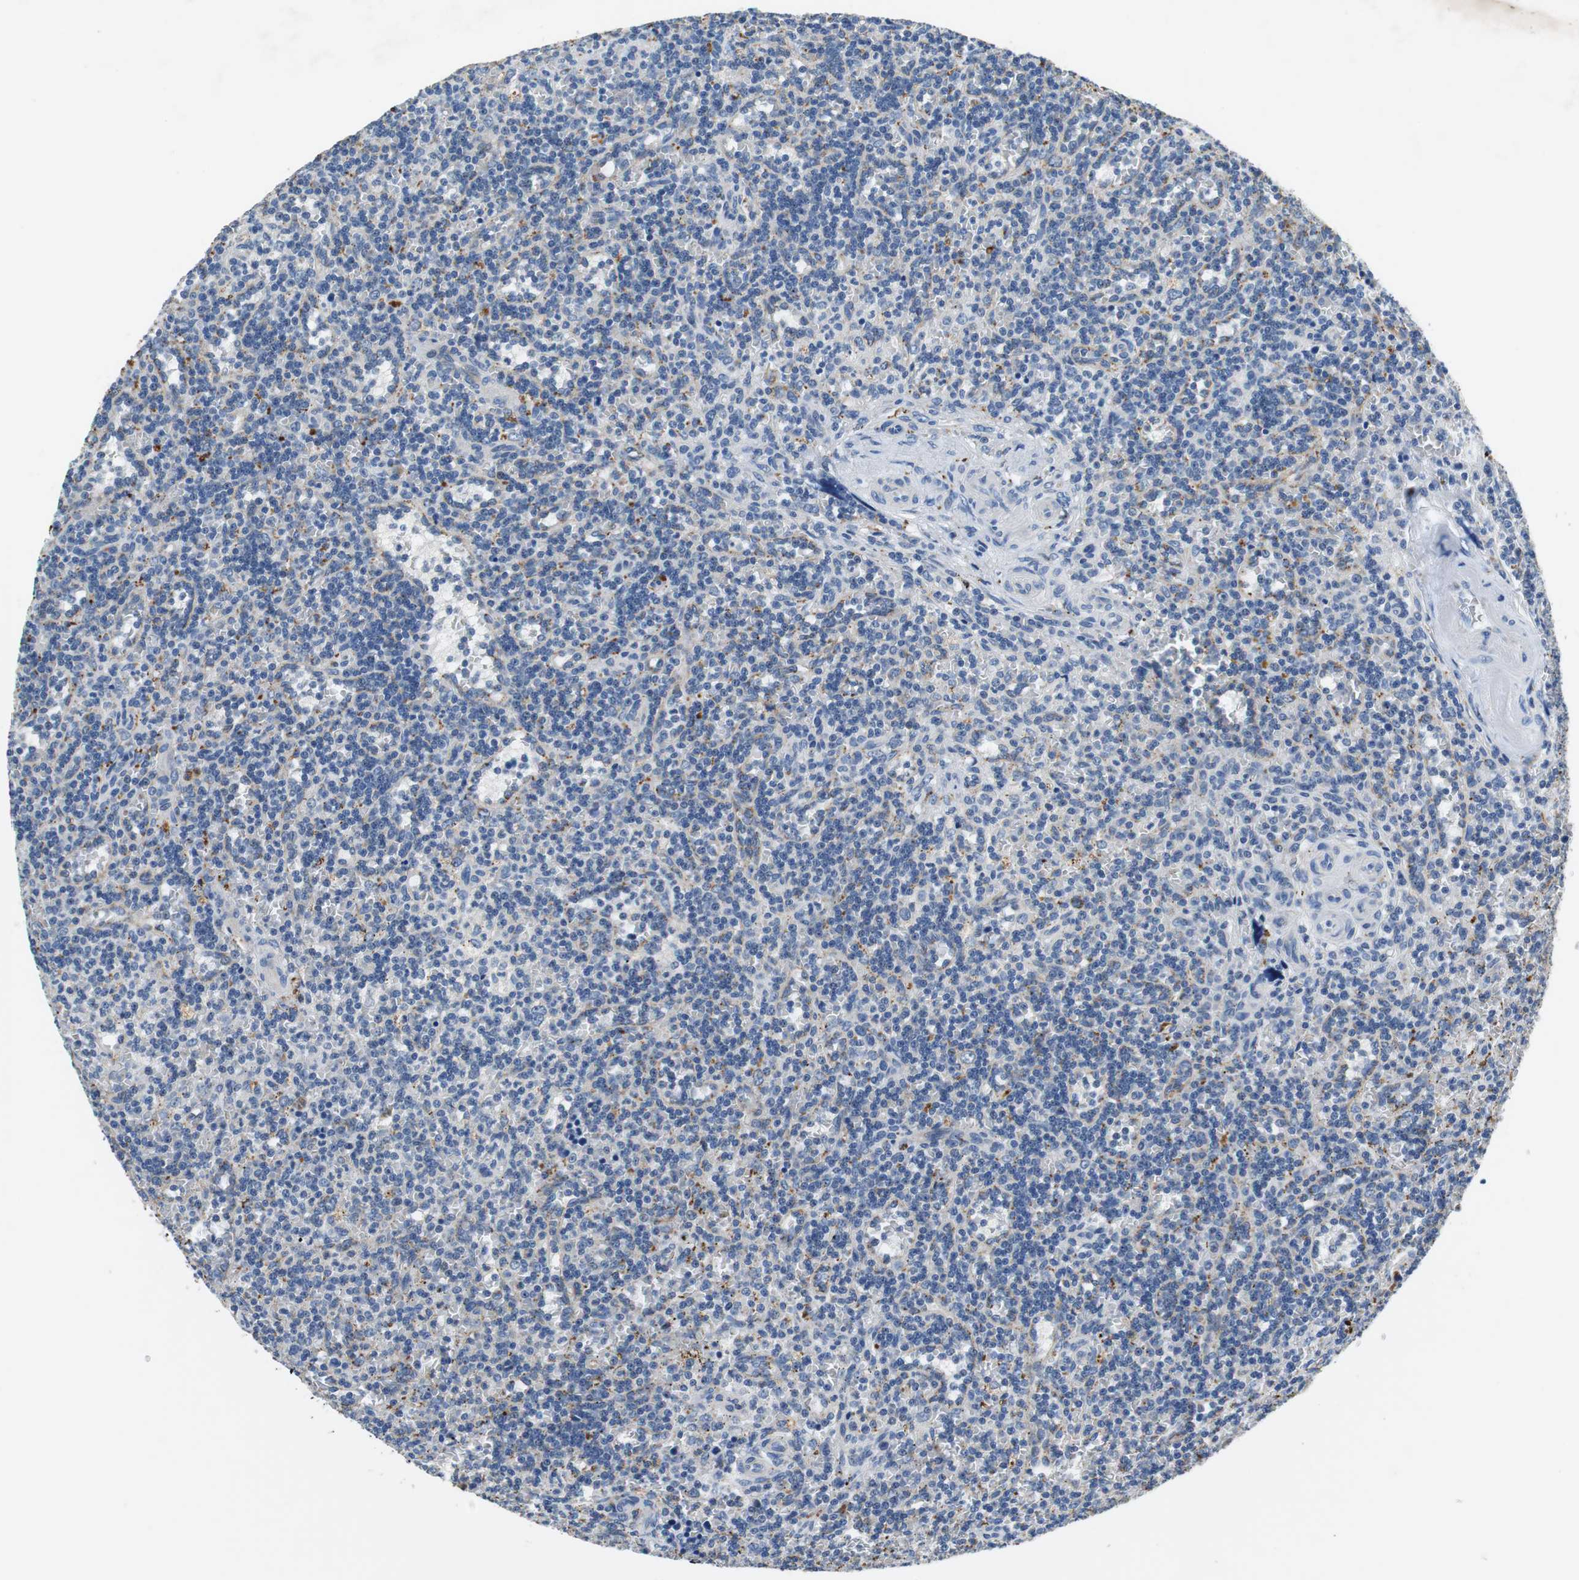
{"staining": {"intensity": "negative", "quantity": "none", "location": "none"}, "tissue": "lymphoma", "cell_type": "Tumor cells", "image_type": "cancer", "snomed": [{"axis": "morphology", "description": "Malignant lymphoma, non-Hodgkin's type, Low grade"}, {"axis": "topography", "description": "Spleen"}], "caption": "Malignant lymphoma, non-Hodgkin's type (low-grade) stained for a protein using immunohistochemistry demonstrates no expression tumor cells.", "gene": "NLGN1", "patient": {"sex": "male", "age": 73}}